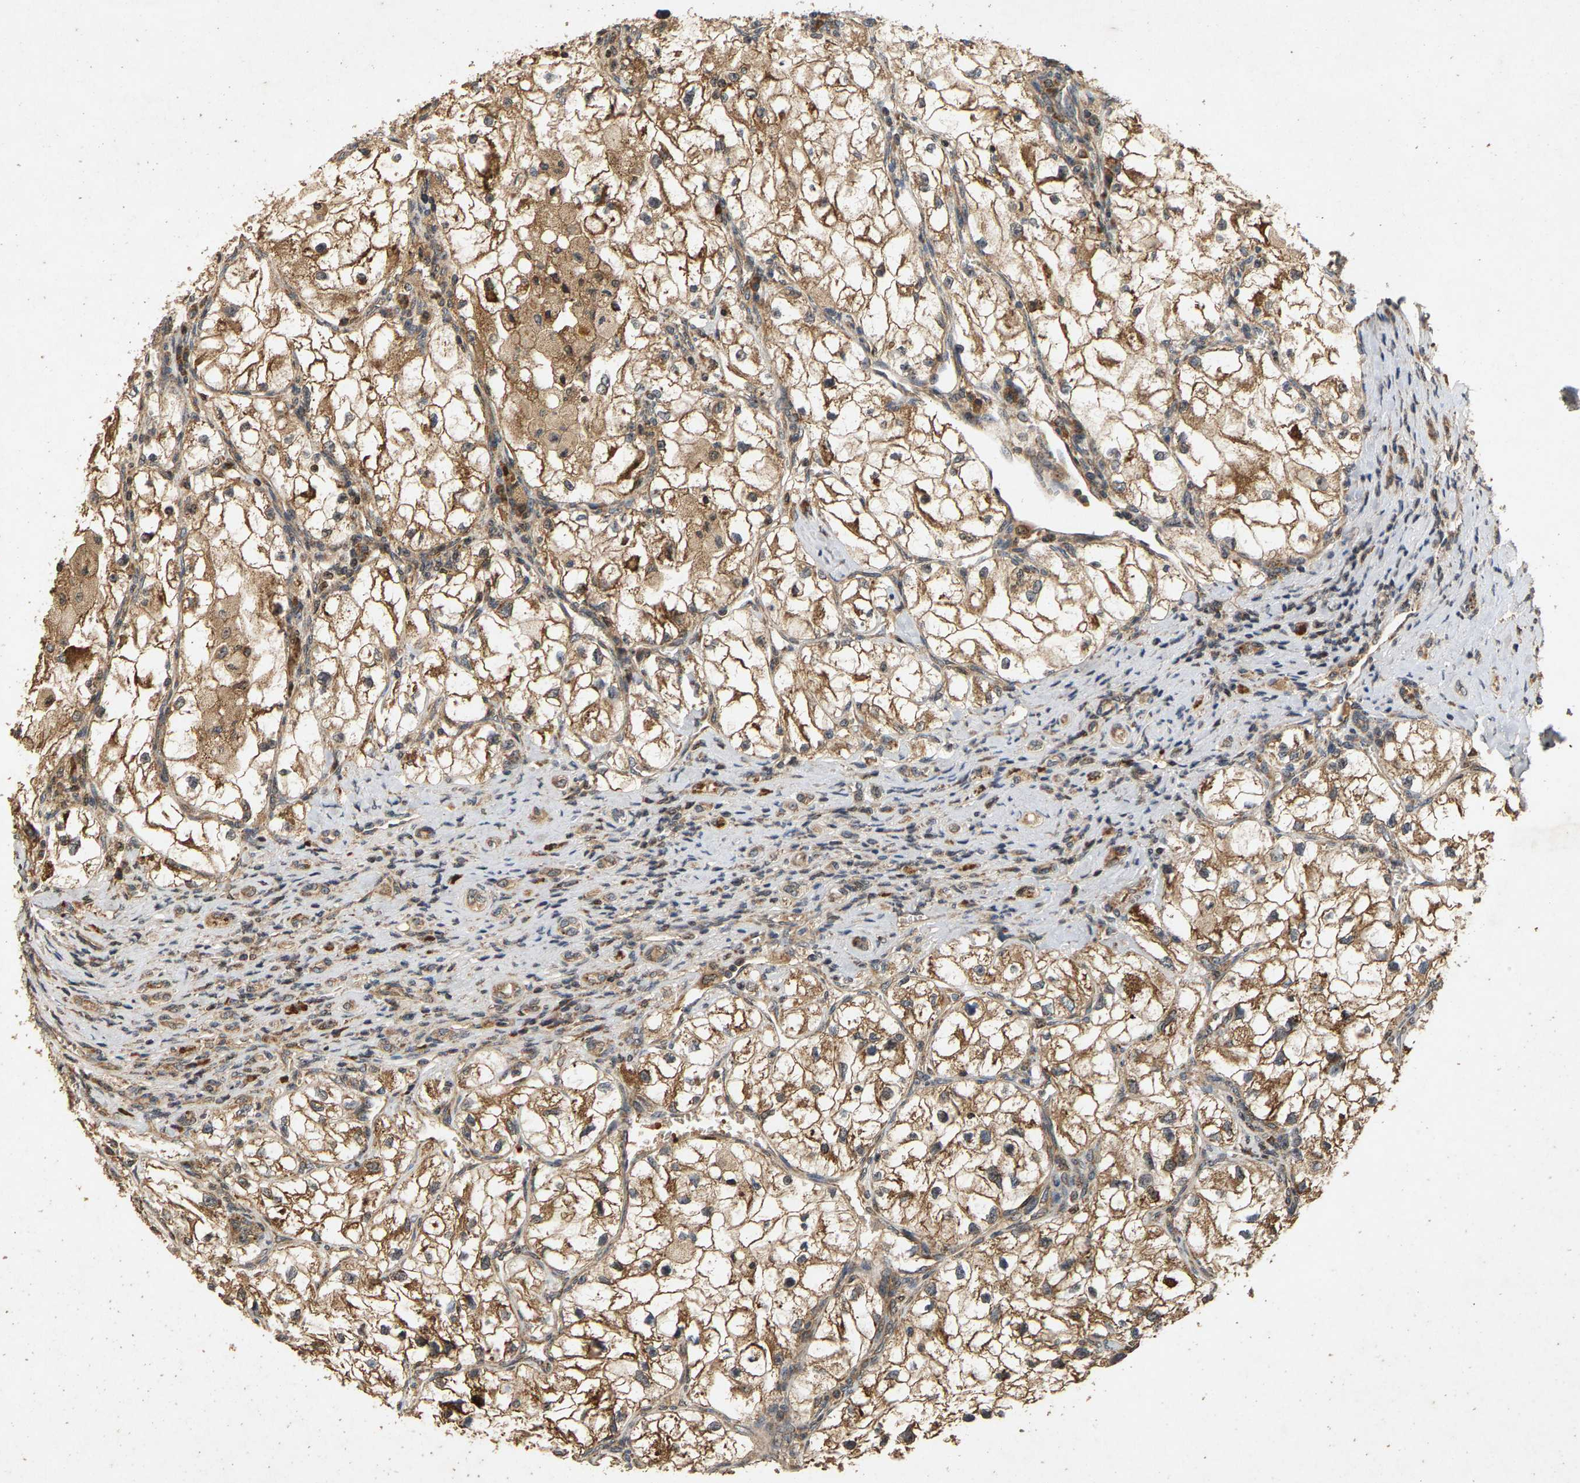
{"staining": {"intensity": "moderate", "quantity": ">75%", "location": "cytoplasmic/membranous"}, "tissue": "renal cancer", "cell_type": "Tumor cells", "image_type": "cancer", "snomed": [{"axis": "morphology", "description": "Adenocarcinoma, NOS"}, {"axis": "topography", "description": "Kidney"}], "caption": "Moderate cytoplasmic/membranous expression for a protein is seen in approximately >75% of tumor cells of renal cancer (adenocarcinoma) using immunohistochemistry.", "gene": "CIDEC", "patient": {"sex": "female", "age": 70}}